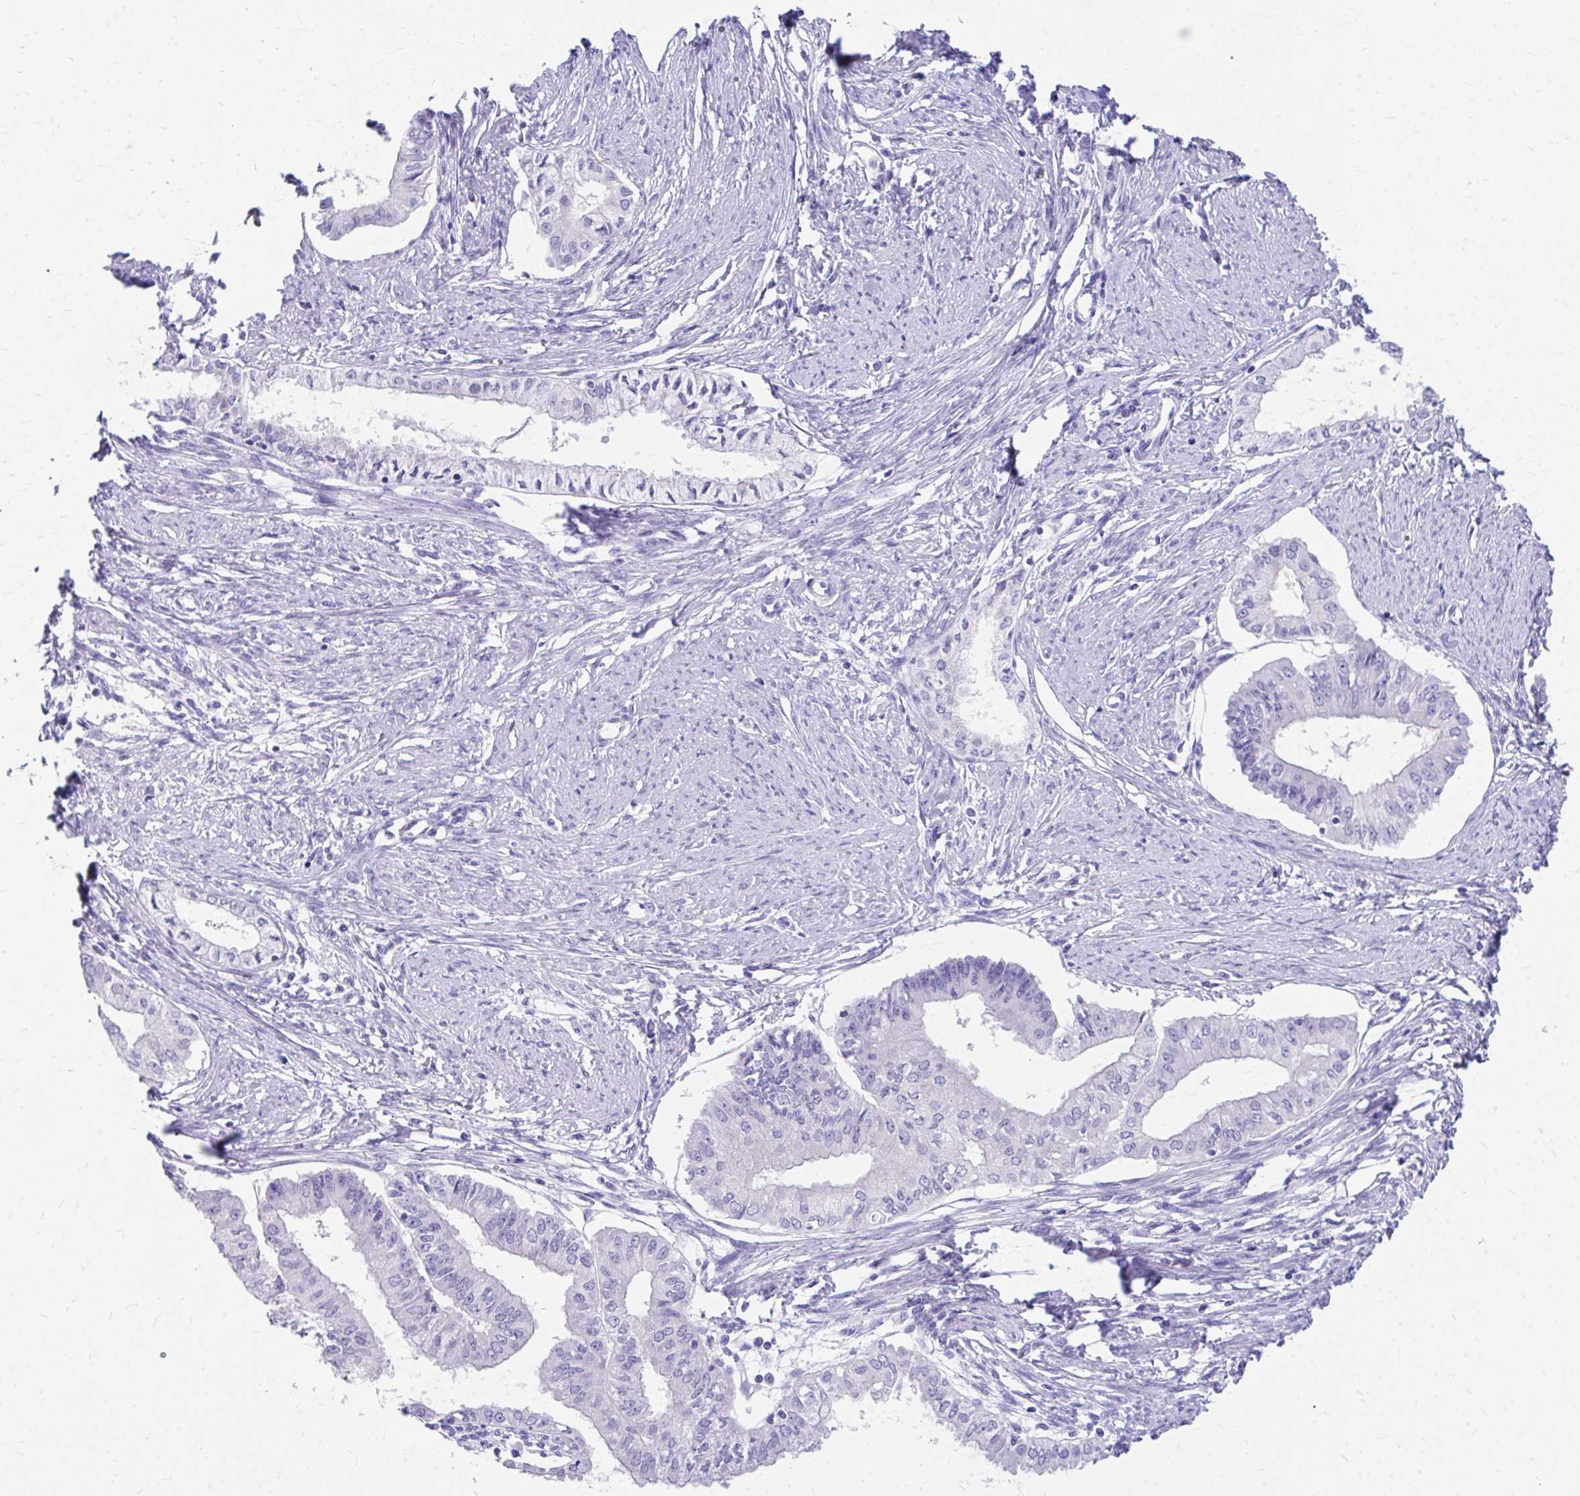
{"staining": {"intensity": "negative", "quantity": "none", "location": "none"}, "tissue": "endometrial cancer", "cell_type": "Tumor cells", "image_type": "cancer", "snomed": [{"axis": "morphology", "description": "Adenocarcinoma, NOS"}, {"axis": "topography", "description": "Endometrium"}], "caption": "High power microscopy image of an immunohistochemistry micrograph of endometrial cancer (adenocarcinoma), revealing no significant positivity in tumor cells. The staining was performed using DAB (3,3'-diaminobenzidine) to visualize the protein expression in brown, while the nuclei were stained in blue with hematoxylin (Magnification: 20x).", "gene": "KRIT1", "patient": {"sex": "female", "age": 76}}